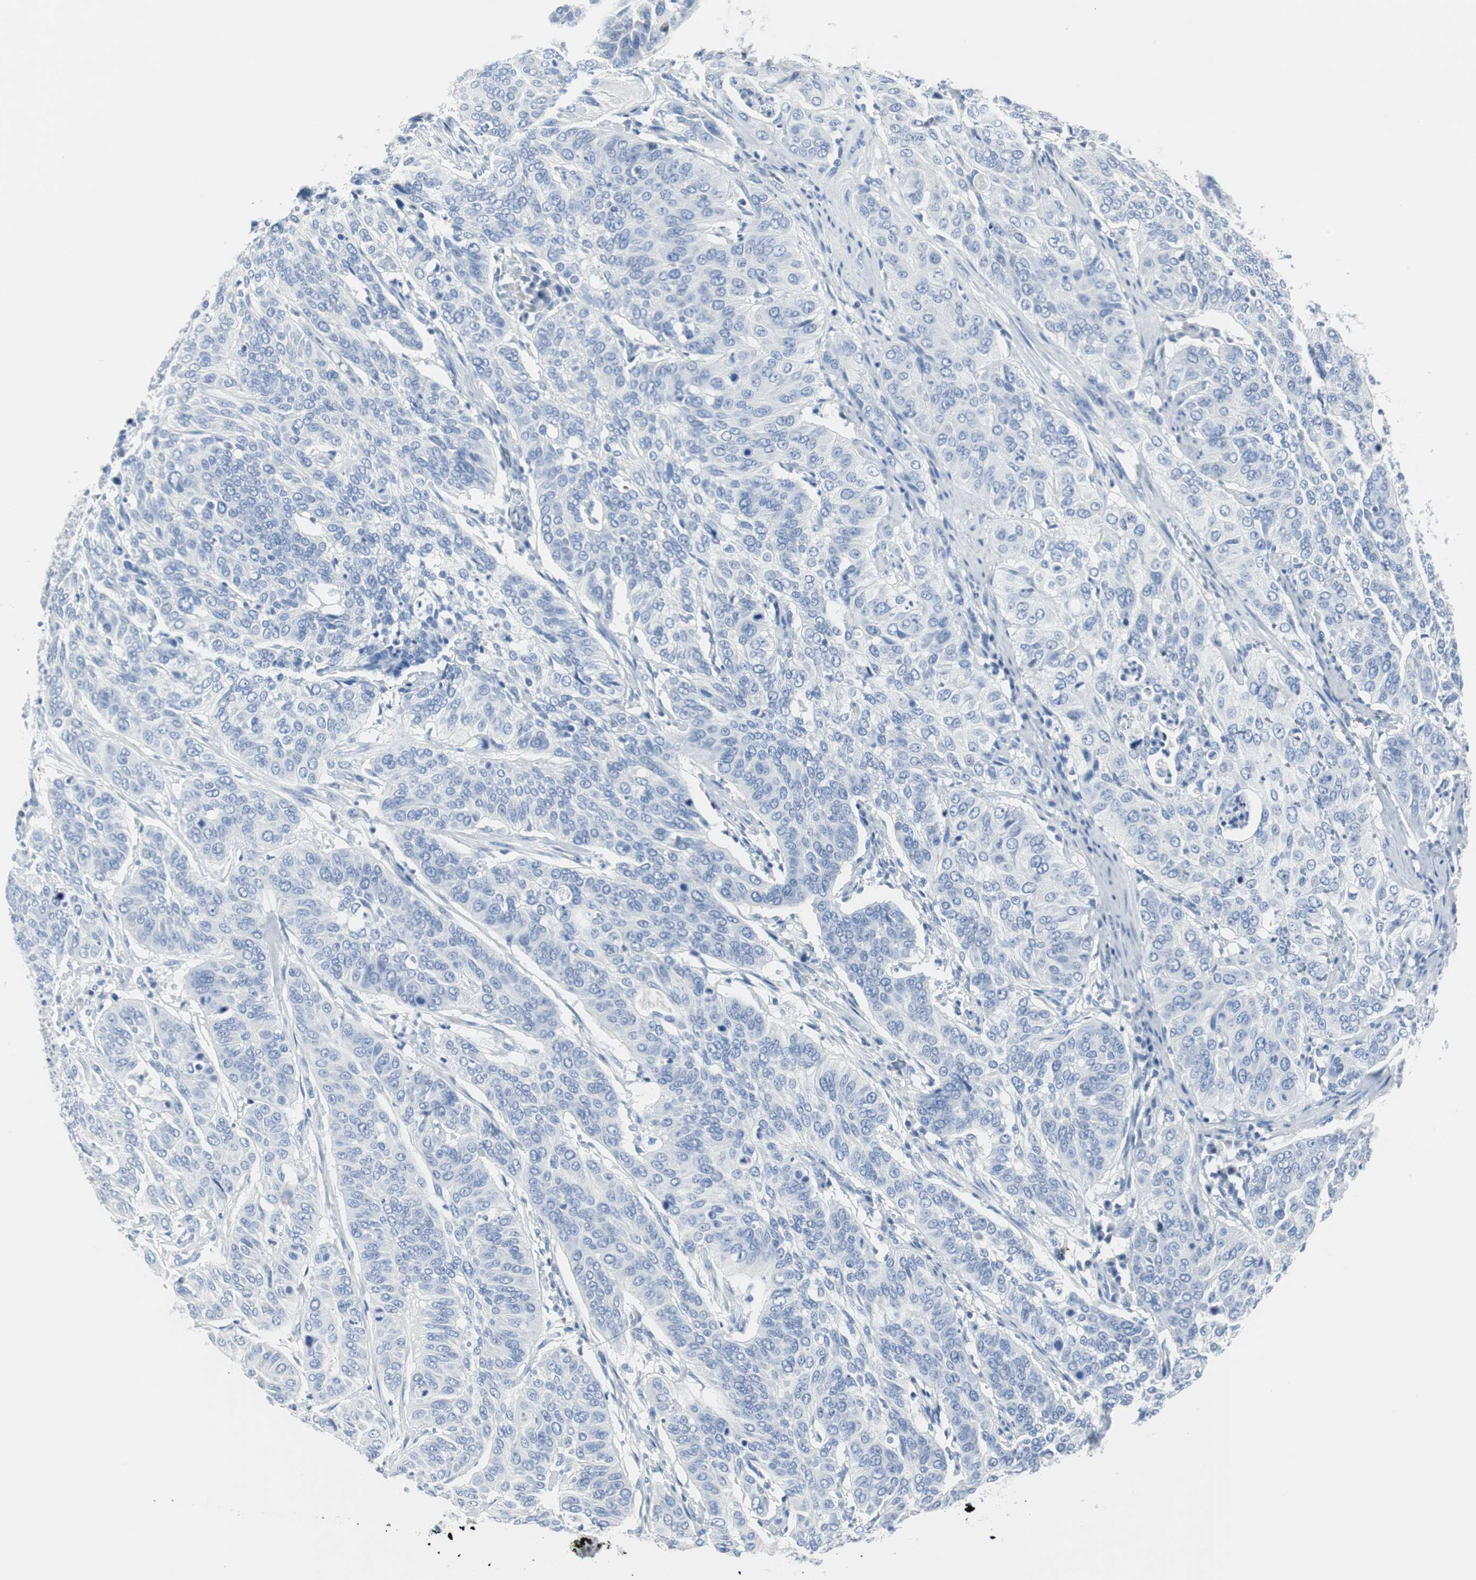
{"staining": {"intensity": "negative", "quantity": "none", "location": "none"}, "tissue": "cervical cancer", "cell_type": "Tumor cells", "image_type": "cancer", "snomed": [{"axis": "morphology", "description": "Squamous cell carcinoma, NOS"}, {"axis": "topography", "description": "Cervix"}], "caption": "A micrograph of cervical cancer stained for a protein shows no brown staining in tumor cells. (Brightfield microscopy of DAB IHC at high magnification).", "gene": "GAP43", "patient": {"sex": "female", "age": 39}}